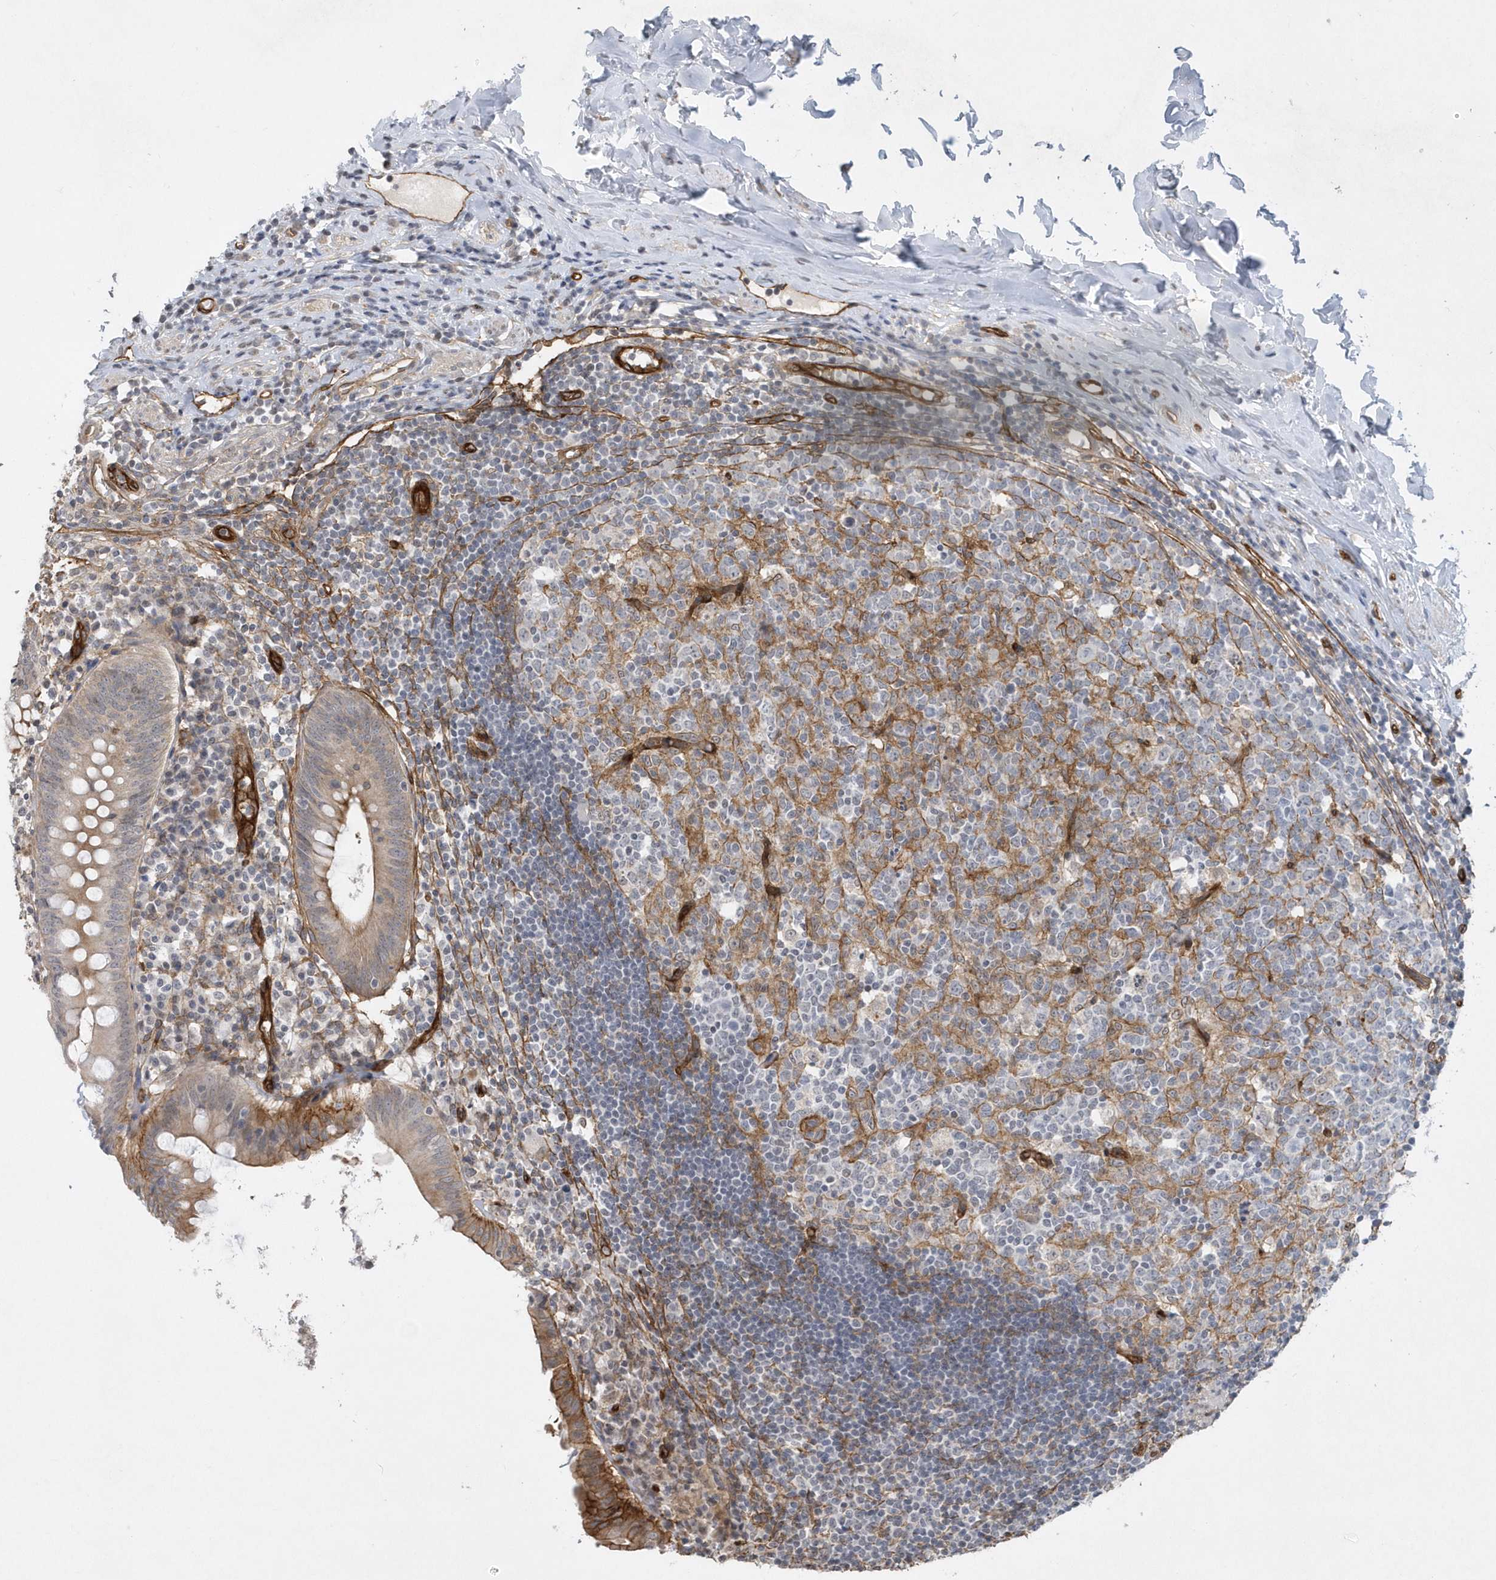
{"staining": {"intensity": "strong", "quantity": "<25%", "location": "cytoplasmic/membranous"}, "tissue": "appendix", "cell_type": "Glandular cells", "image_type": "normal", "snomed": [{"axis": "morphology", "description": "Normal tissue, NOS"}, {"axis": "topography", "description": "Appendix"}], "caption": "Immunohistochemical staining of unremarkable appendix exhibits strong cytoplasmic/membranous protein expression in about <25% of glandular cells.", "gene": "RAI14", "patient": {"sex": "female", "age": 54}}